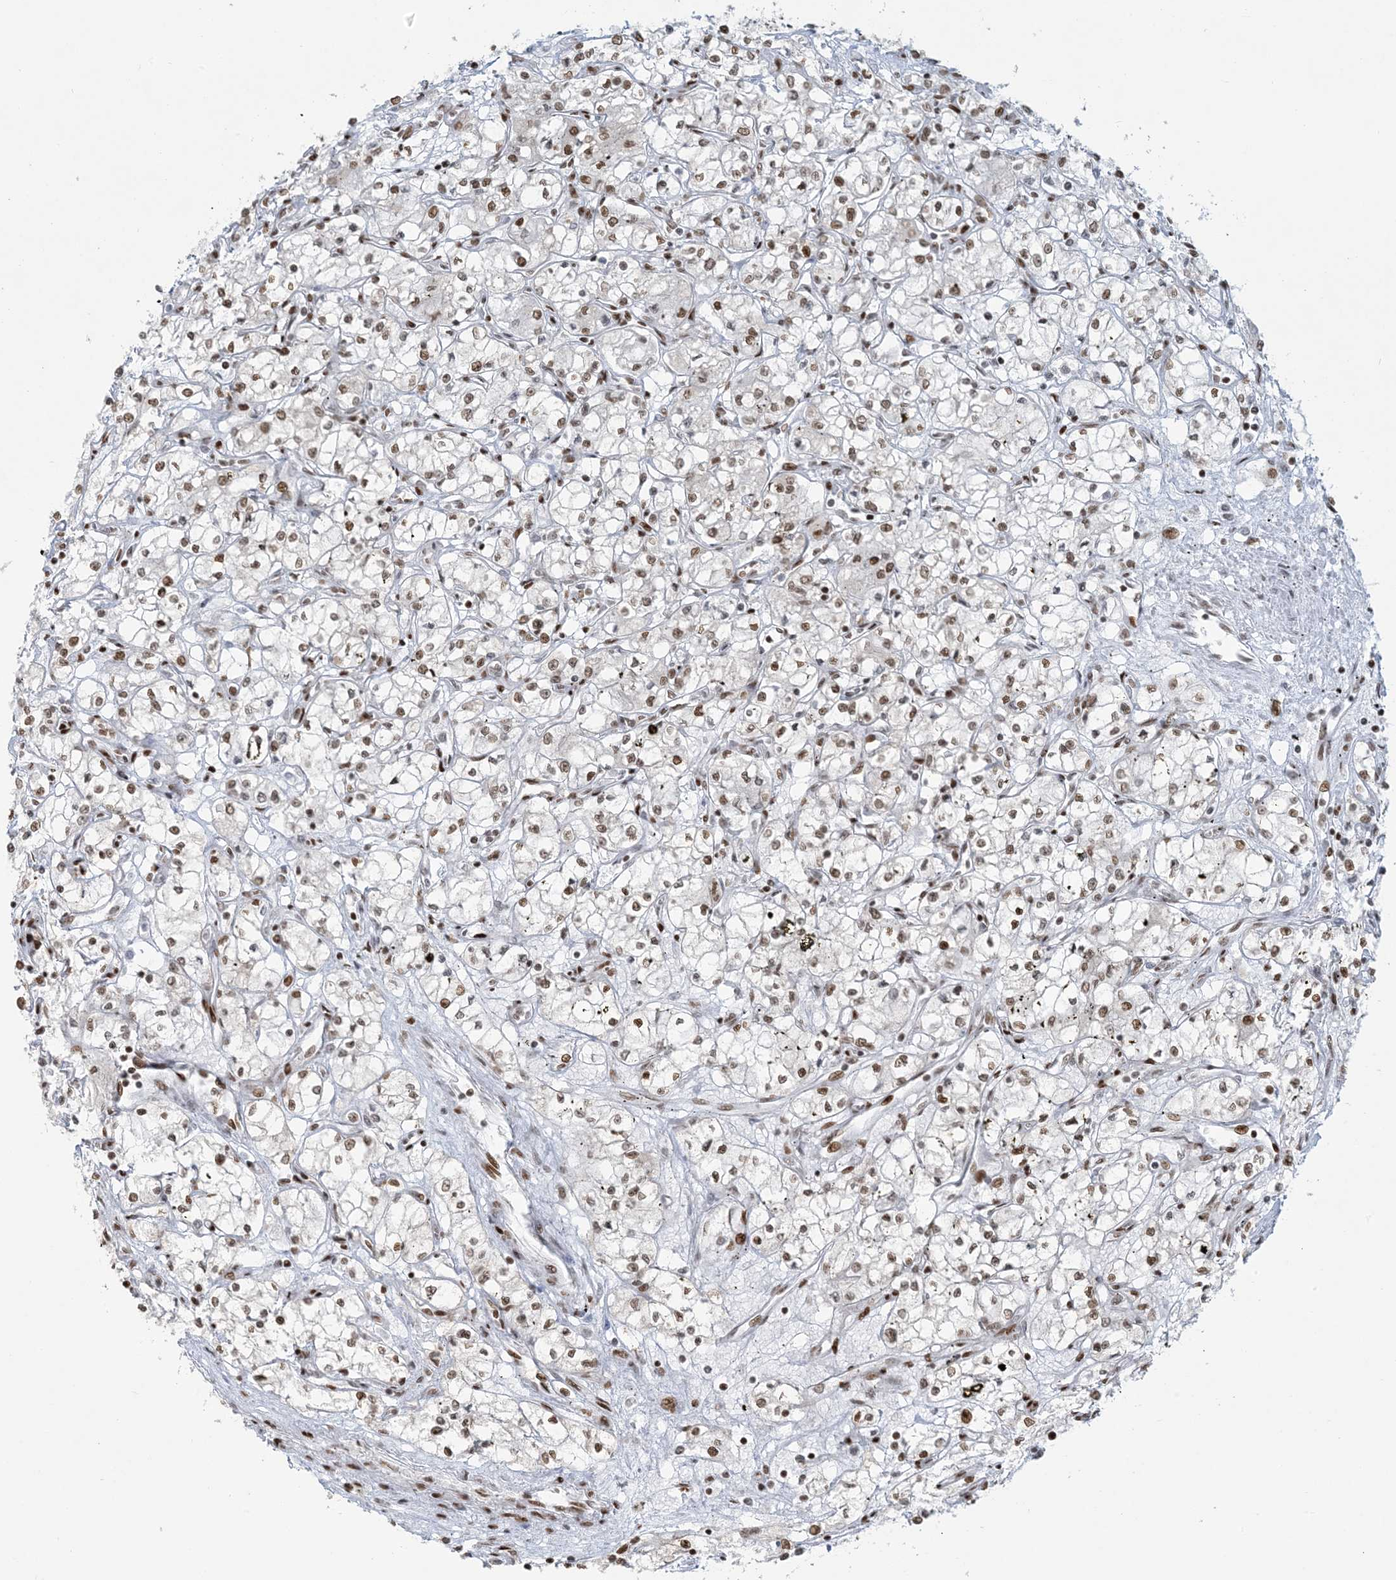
{"staining": {"intensity": "moderate", "quantity": ">75%", "location": "nuclear"}, "tissue": "renal cancer", "cell_type": "Tumor cells", "image_type": "cancer", "snomed": [{"axis": "morphology", "description": "Adenocarcinoma, NOS"}, {"axis": "topography", "description": "Kidney"}], "caption": "A histopathology image of human adenocarcinoma (renal) stained for a protein reveals moderate nuclear brown staining in tumor cells.", "gene": "STAG1", "patient": {"sex": "male", "age": 59}}